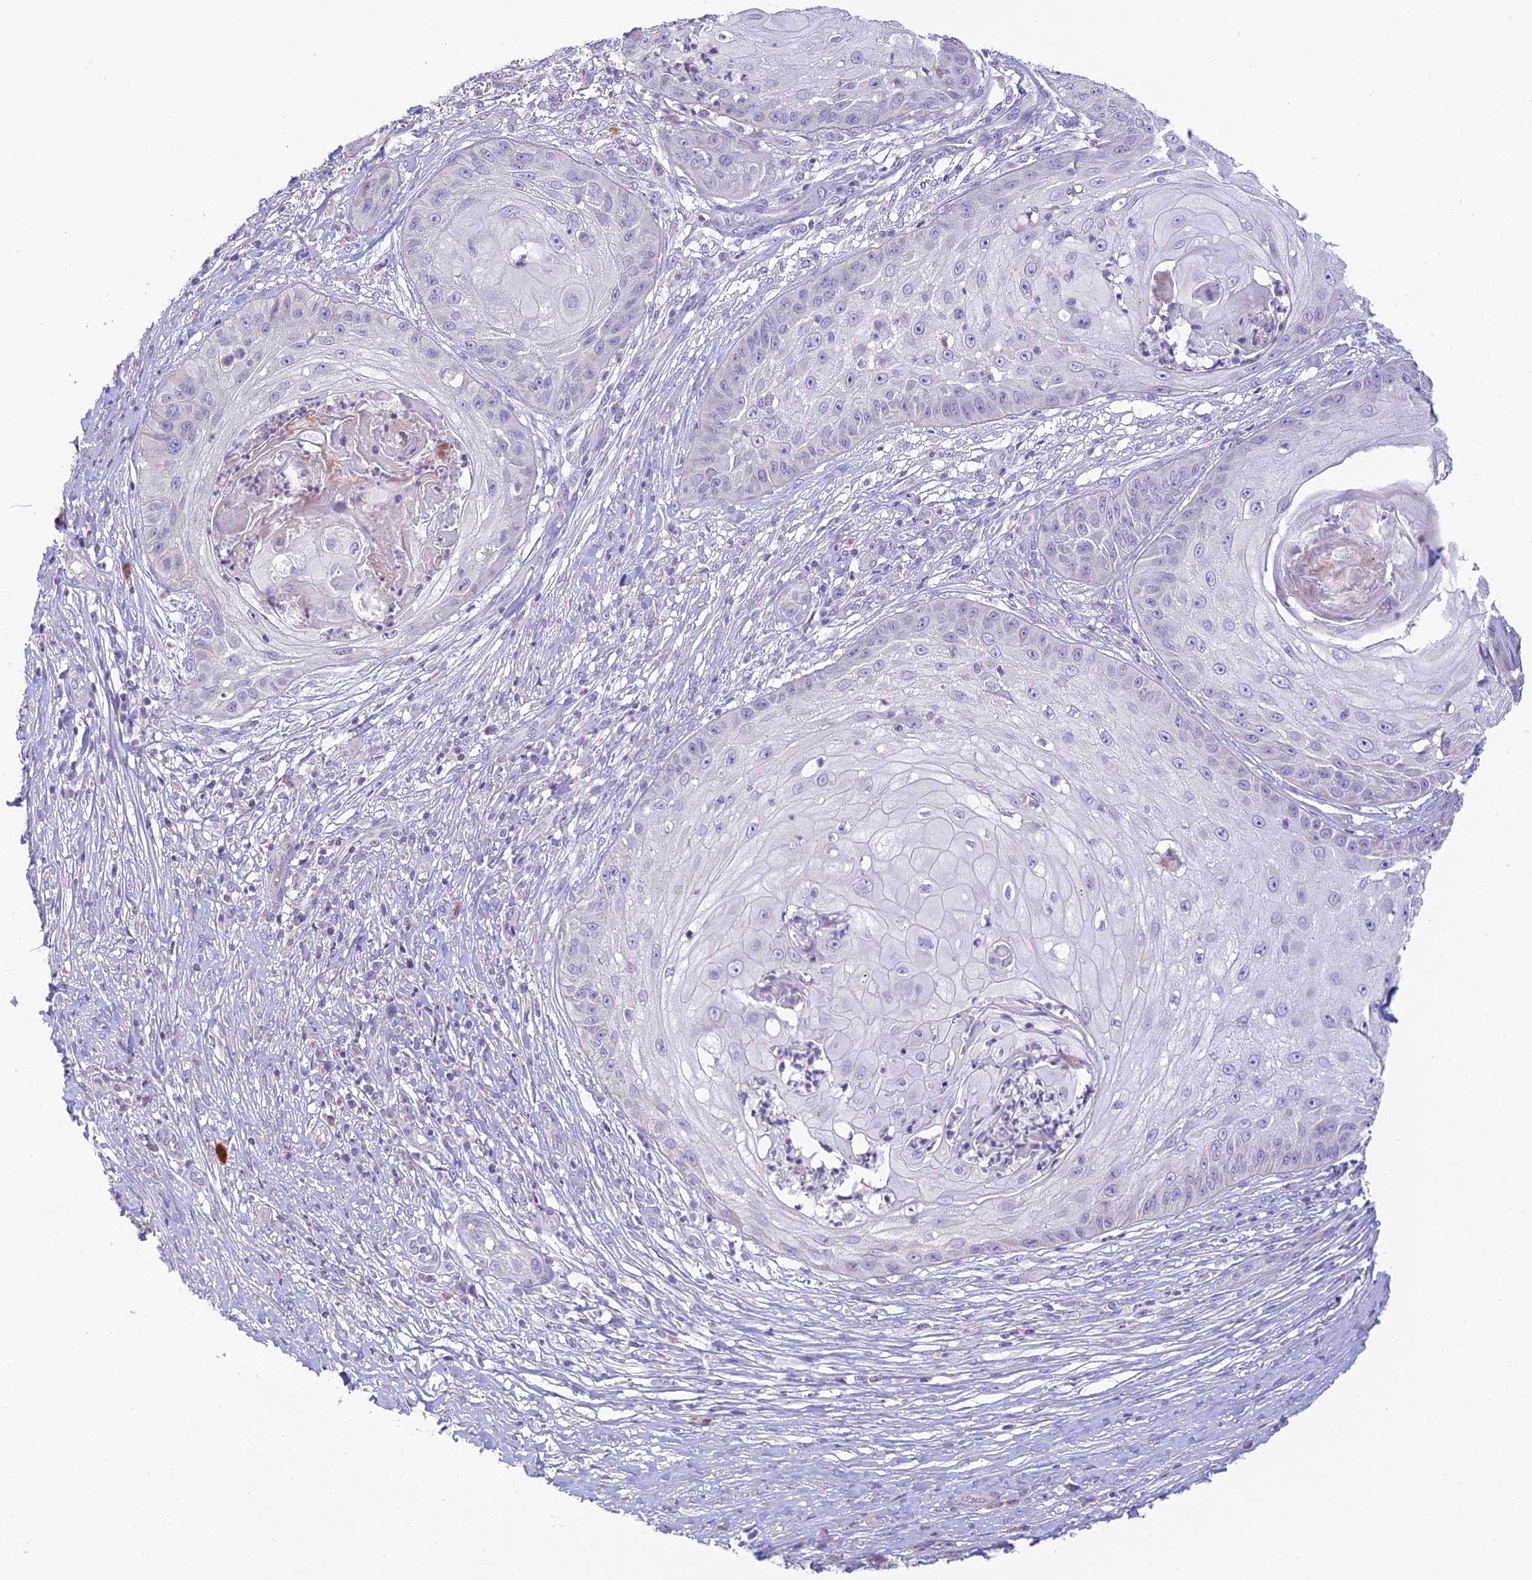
{"staining": {"intensity": "negative", "quantity": "none", "location": "none"}, "tissue": "skin cancer", "cell_type": "Tumor cells", "image_type": "cancer", "snomed": [{"axis": "morphology", "description": "Squamous cell carcinoma, NOS"}, {"axis": "topography", "description": "Skin"}], "caption": "Tumor cells show no significant staining in skin cancer (squamous cell carcinoma).", "gene": "CFAP206", "patient": {"sex": "male", "age": 70}}